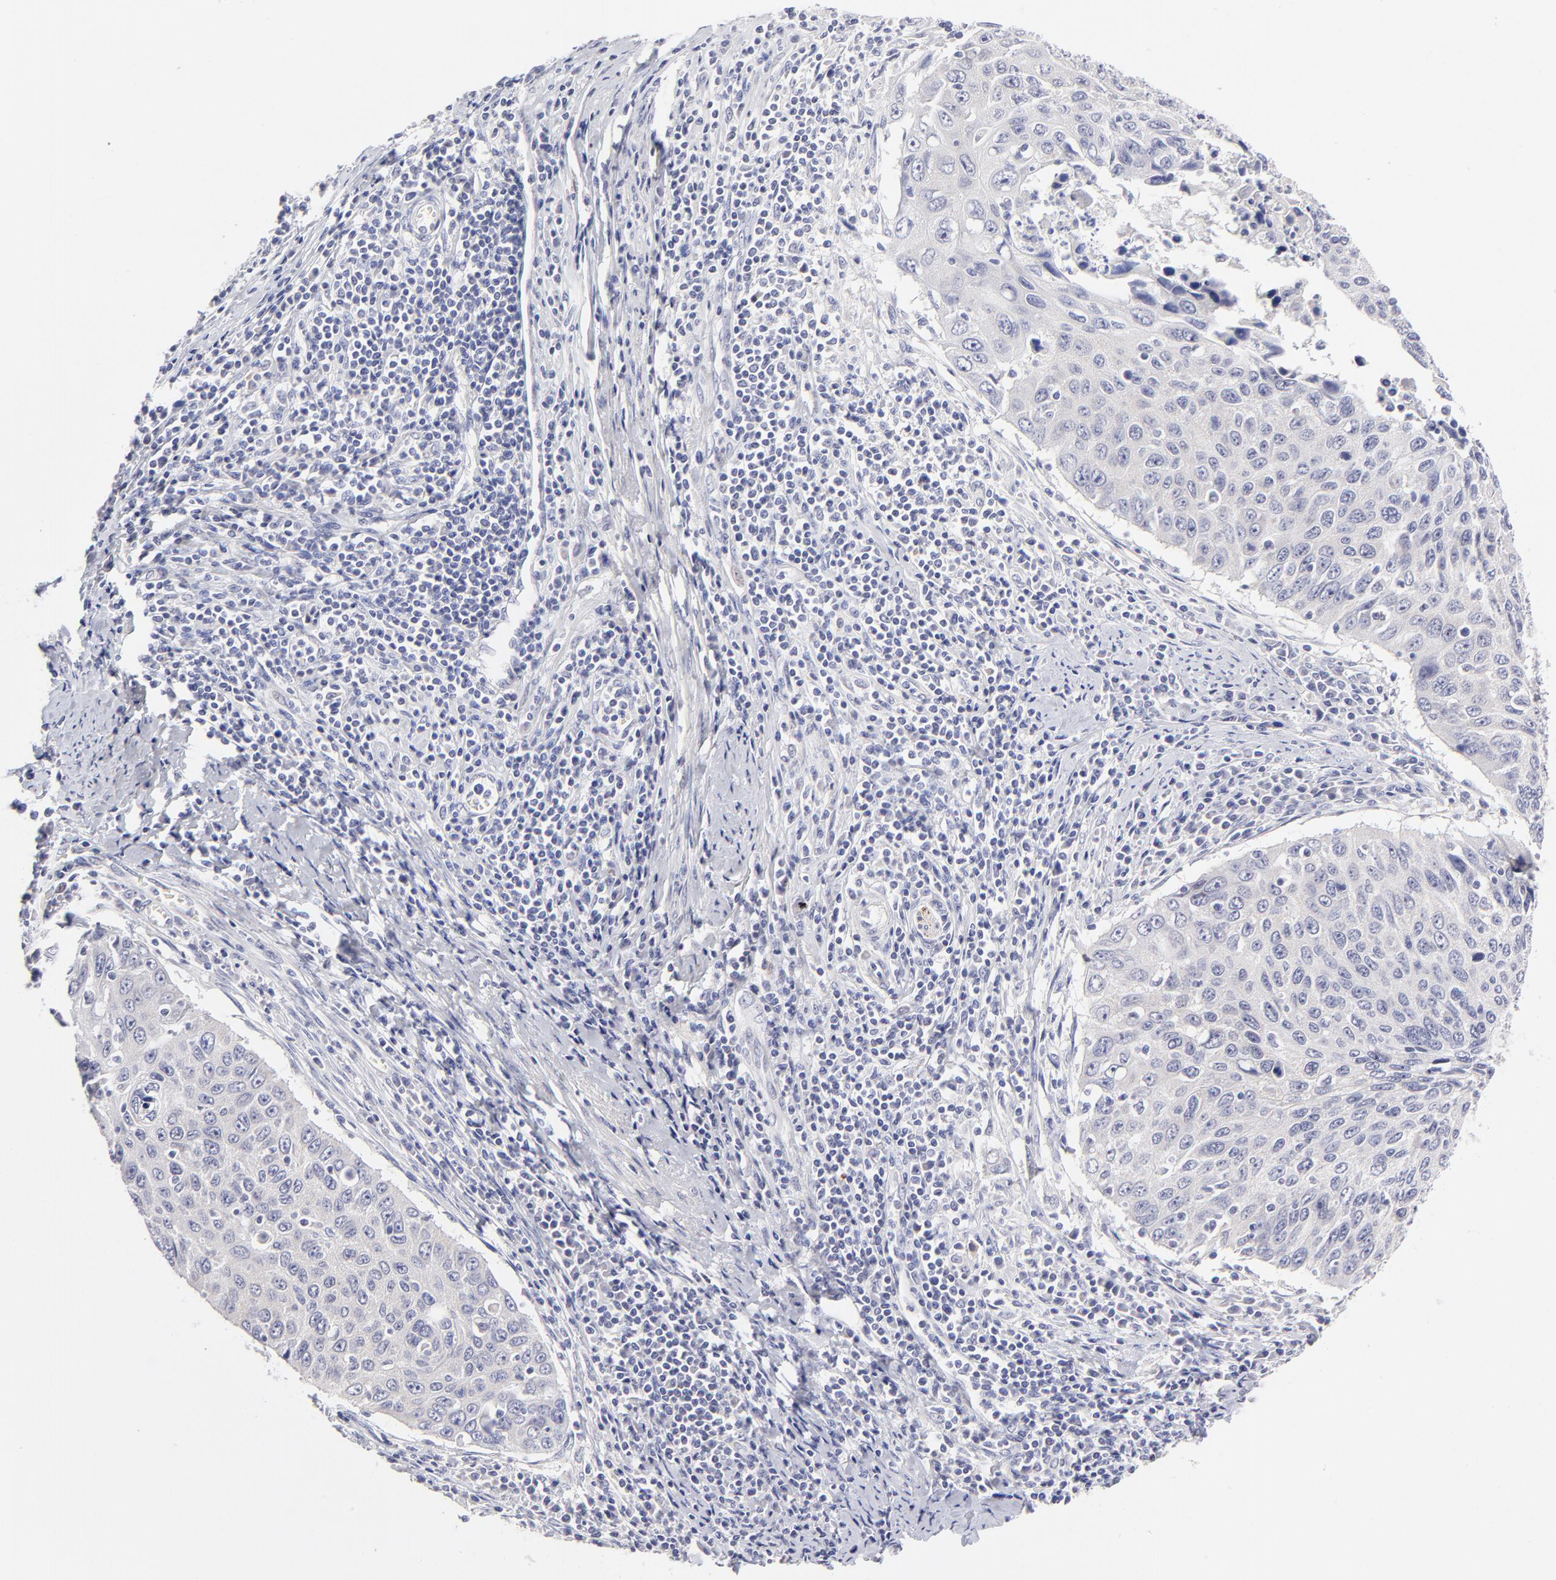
{"staining": {"intensity": "negative", "quantity": "none", "location": "none"}, "tissue": "cervical cancer", "cell_type": "Tumor cells", "image_type": "cancer", "snomed": [{"axis": "morphology", "description": "Squamous cell carcinoma, NOS"}, {"axis": "topography", "description": "Cervix"}], "caption": "A histopathology image of human cervical squamous cell carcinoma is negative for staining in tumor cells. Nuclei are stained in blue.", "gene": "BTG2", "patient": {"sex": "female", "age": 53}}